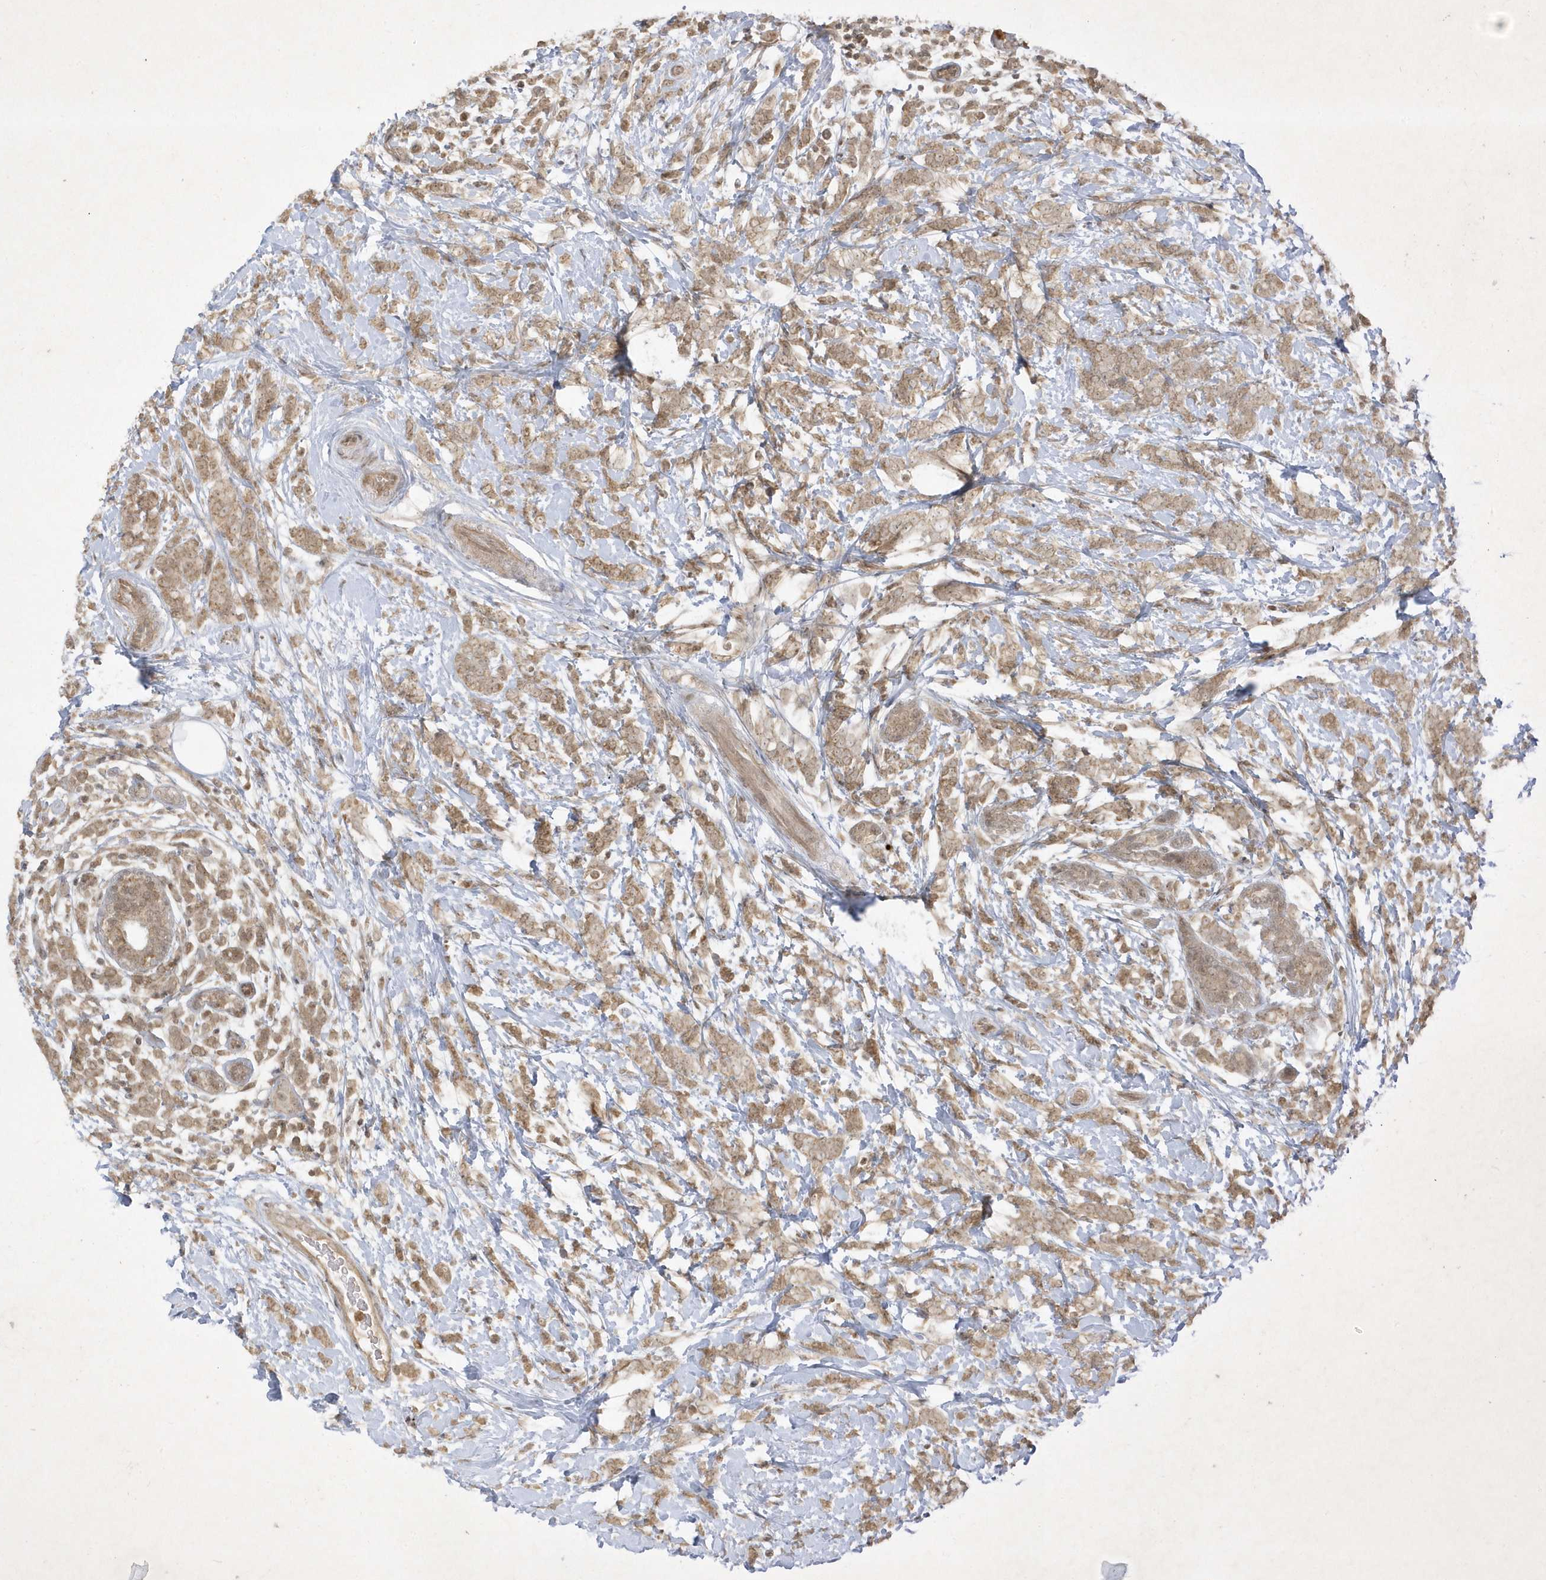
{"staining": {"intensity": "weak", "quantity": ">75%", "location": "cytoplasmic/membranous"}, "tissue": "breast cancer", "cell_type": "Tumor cells", "image_type": "cancer", "snomed": [{"axis": "morphology", "description": "Lobular carcinoma"}, {"axis": "topography", "description": "Breast"}], "caption": "Lobular carcinoma (breast) was stained to show a protein in brown. There is low levels of weak cytoplasmic/membranous positivity in approximately >75% of tumor cells.", "gene": "ZNF213", "patient": {"sex": "female", "age": 58}}